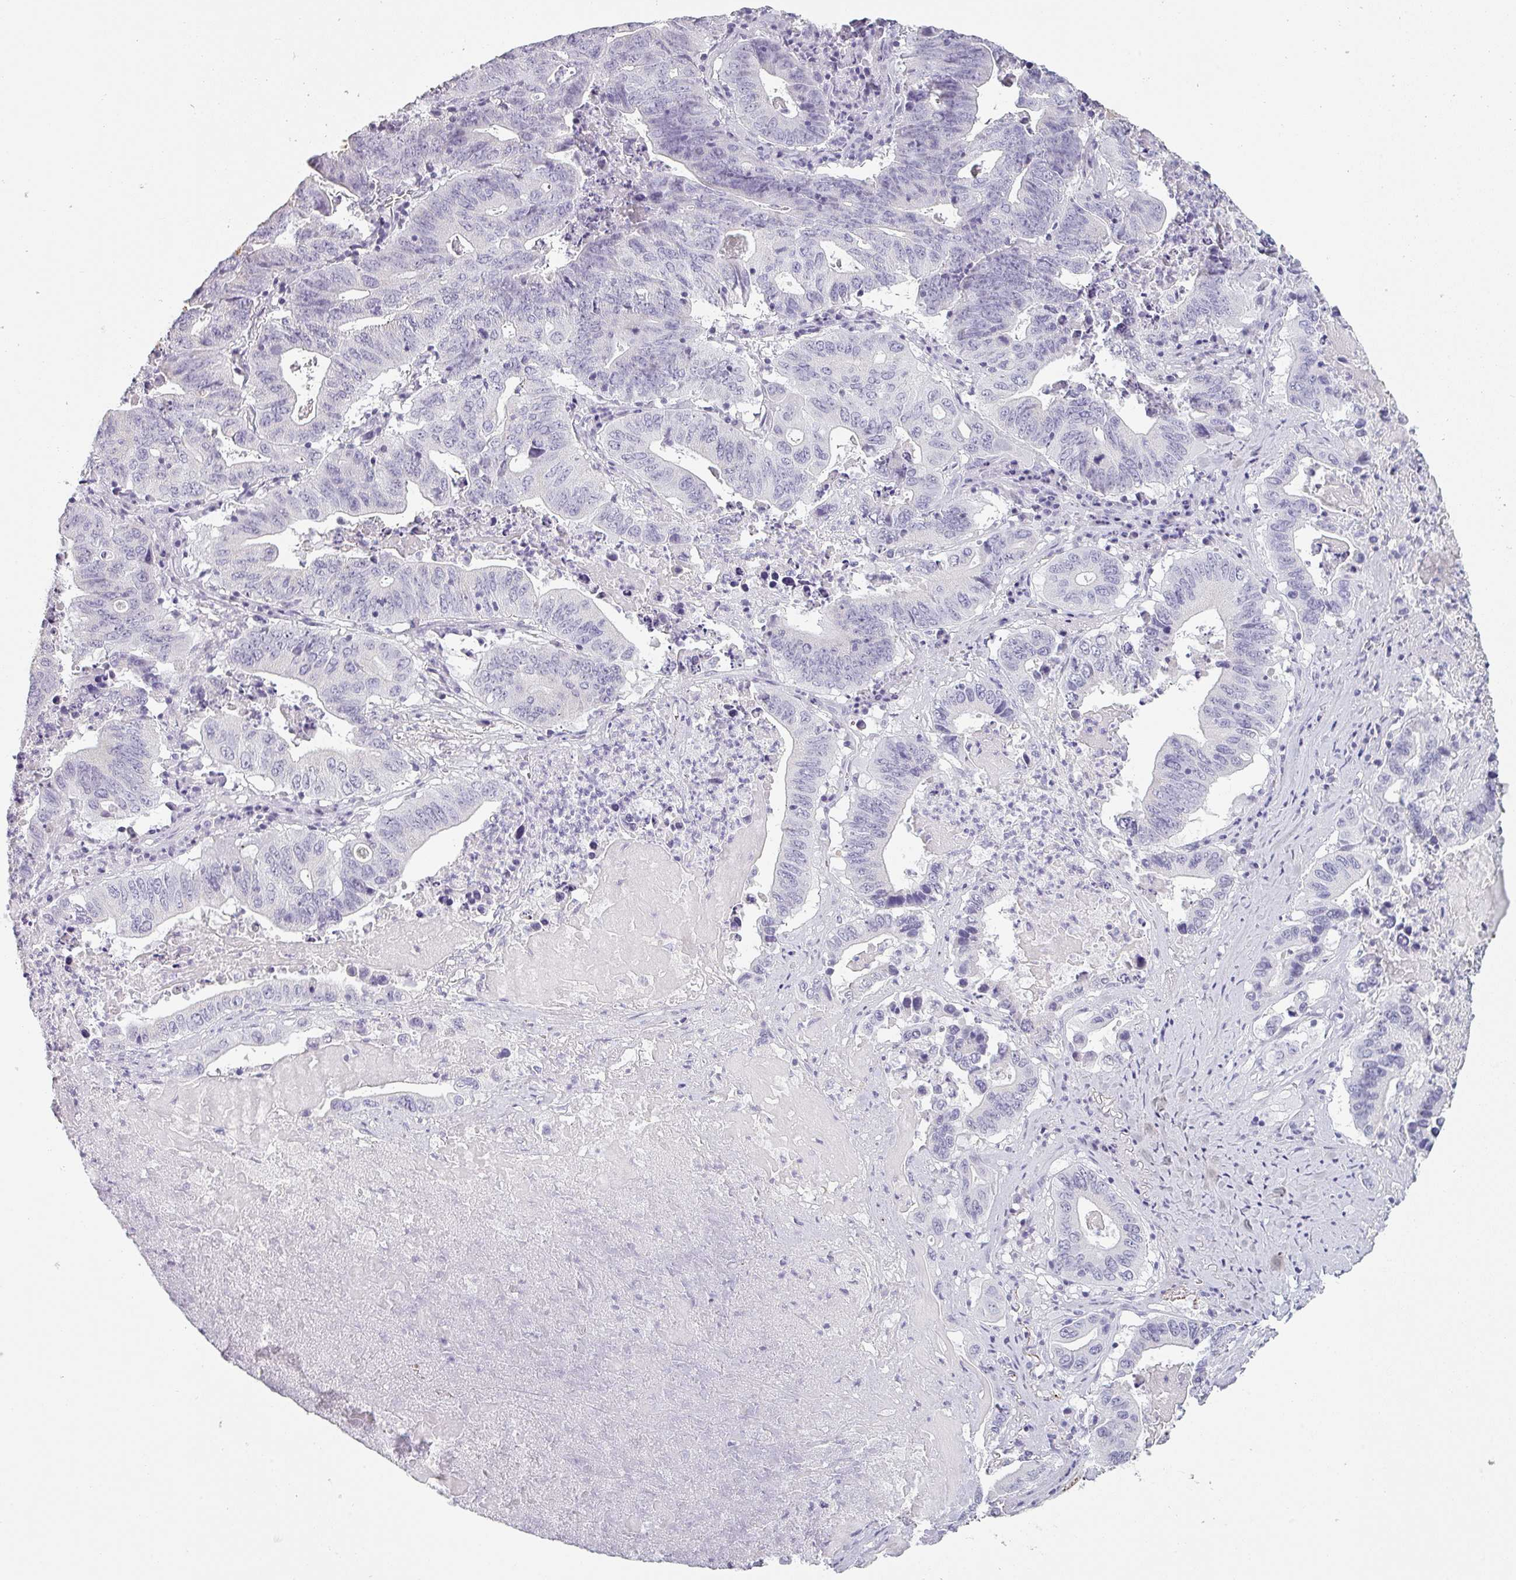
{"staining": {"intensity": "negative", "quantity": "none", "location": "none"}, "tissue": "lung cancer", "cell_type": "Tumor cells", "image_type": "cancer", "snomed": [{"axis": "morphology", "description": "Adenocarcinoma, NOS"}, {"axis": "topography", "description": "Lung"}], "caption": "Tumor cells show no significant protein staining in lung cancer.", "gene": "SFTPA1", "patient": {"sex": "female", "age": 60}}